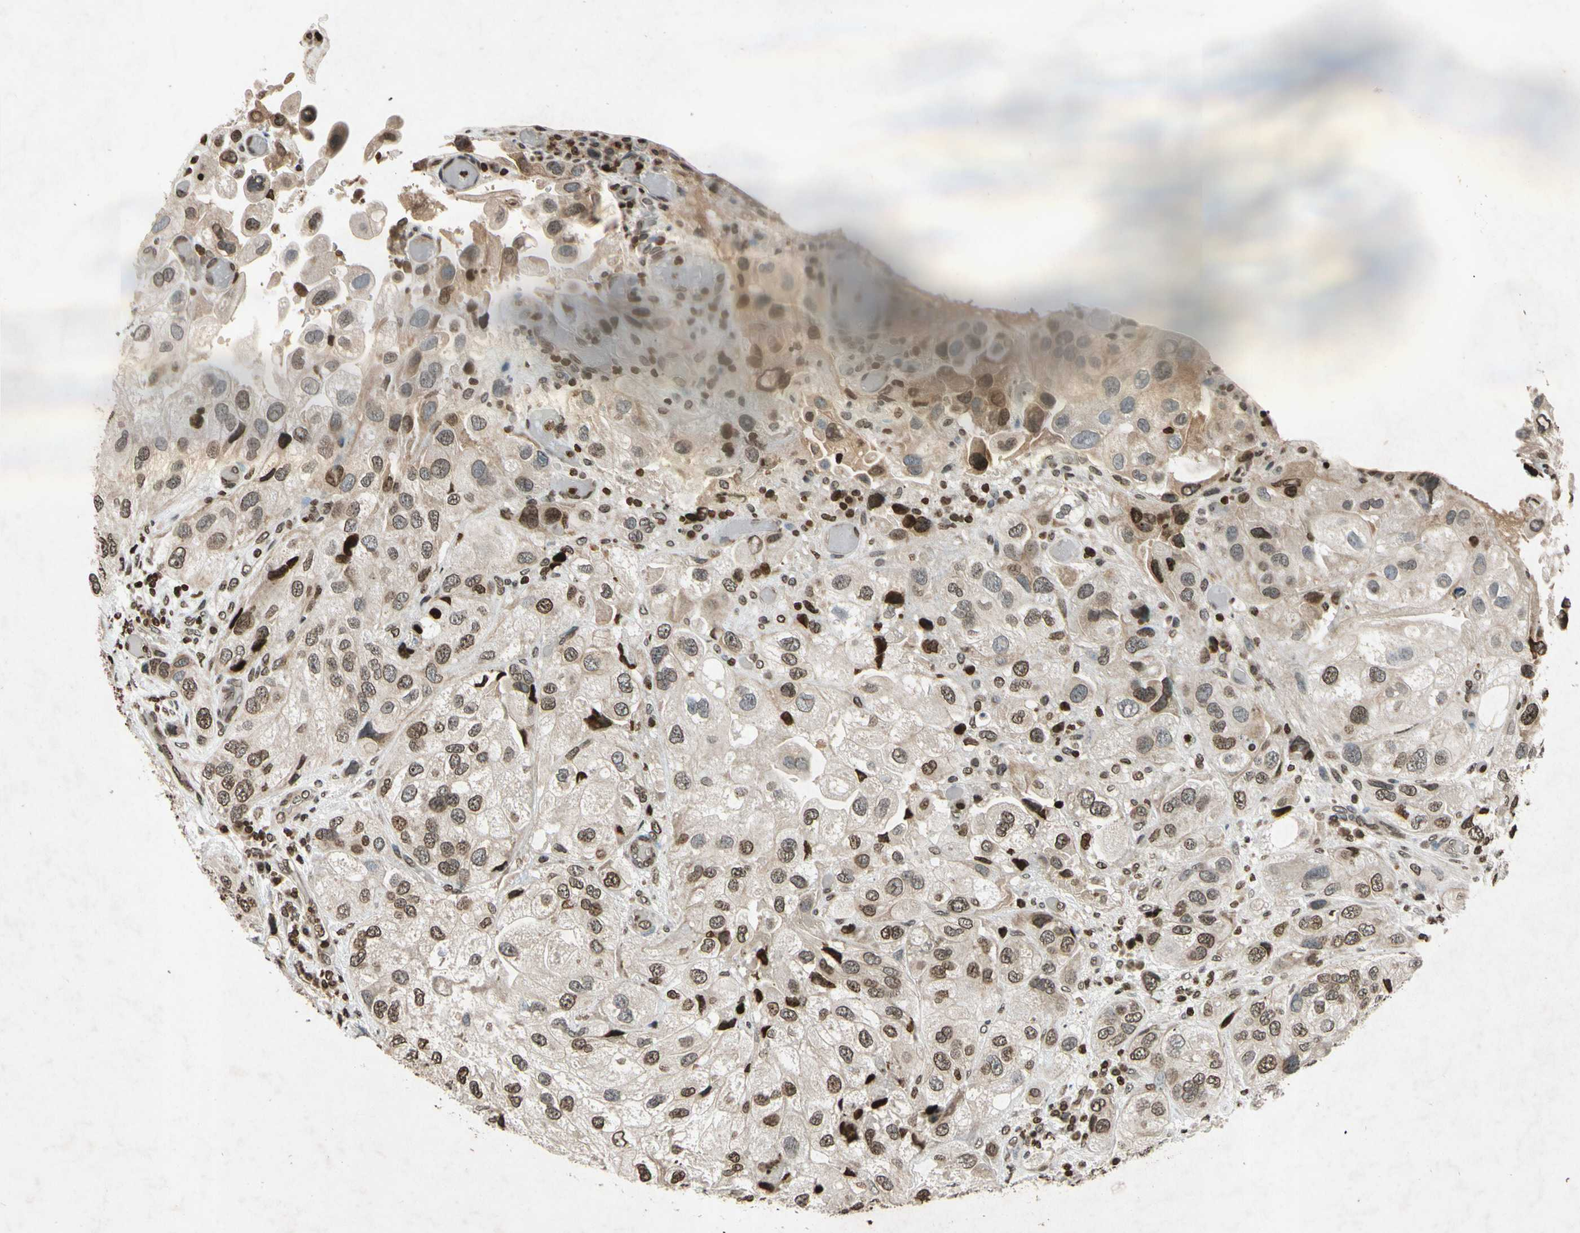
{"staining": {"intensity": "moderate", "quantity": ">75%", "location": "nuclear"}, "tissue": "urothelial cancer", "cell_type": "Tumor cells", "image_type": "cancer", "snomed": [{"axis": "morphology", "description": "Urothelial carcinoma, High grade"}, {"axis": "topography", "description": "Urinary bladder"}], "caption": "Immunohistochemical staining of human urothelial cancer shows medium levels of moderate nuclear expression in approximately >75% of tumor cells.", "gene": "HOXB3", "patient": {"sex": "female", "age": 64}}